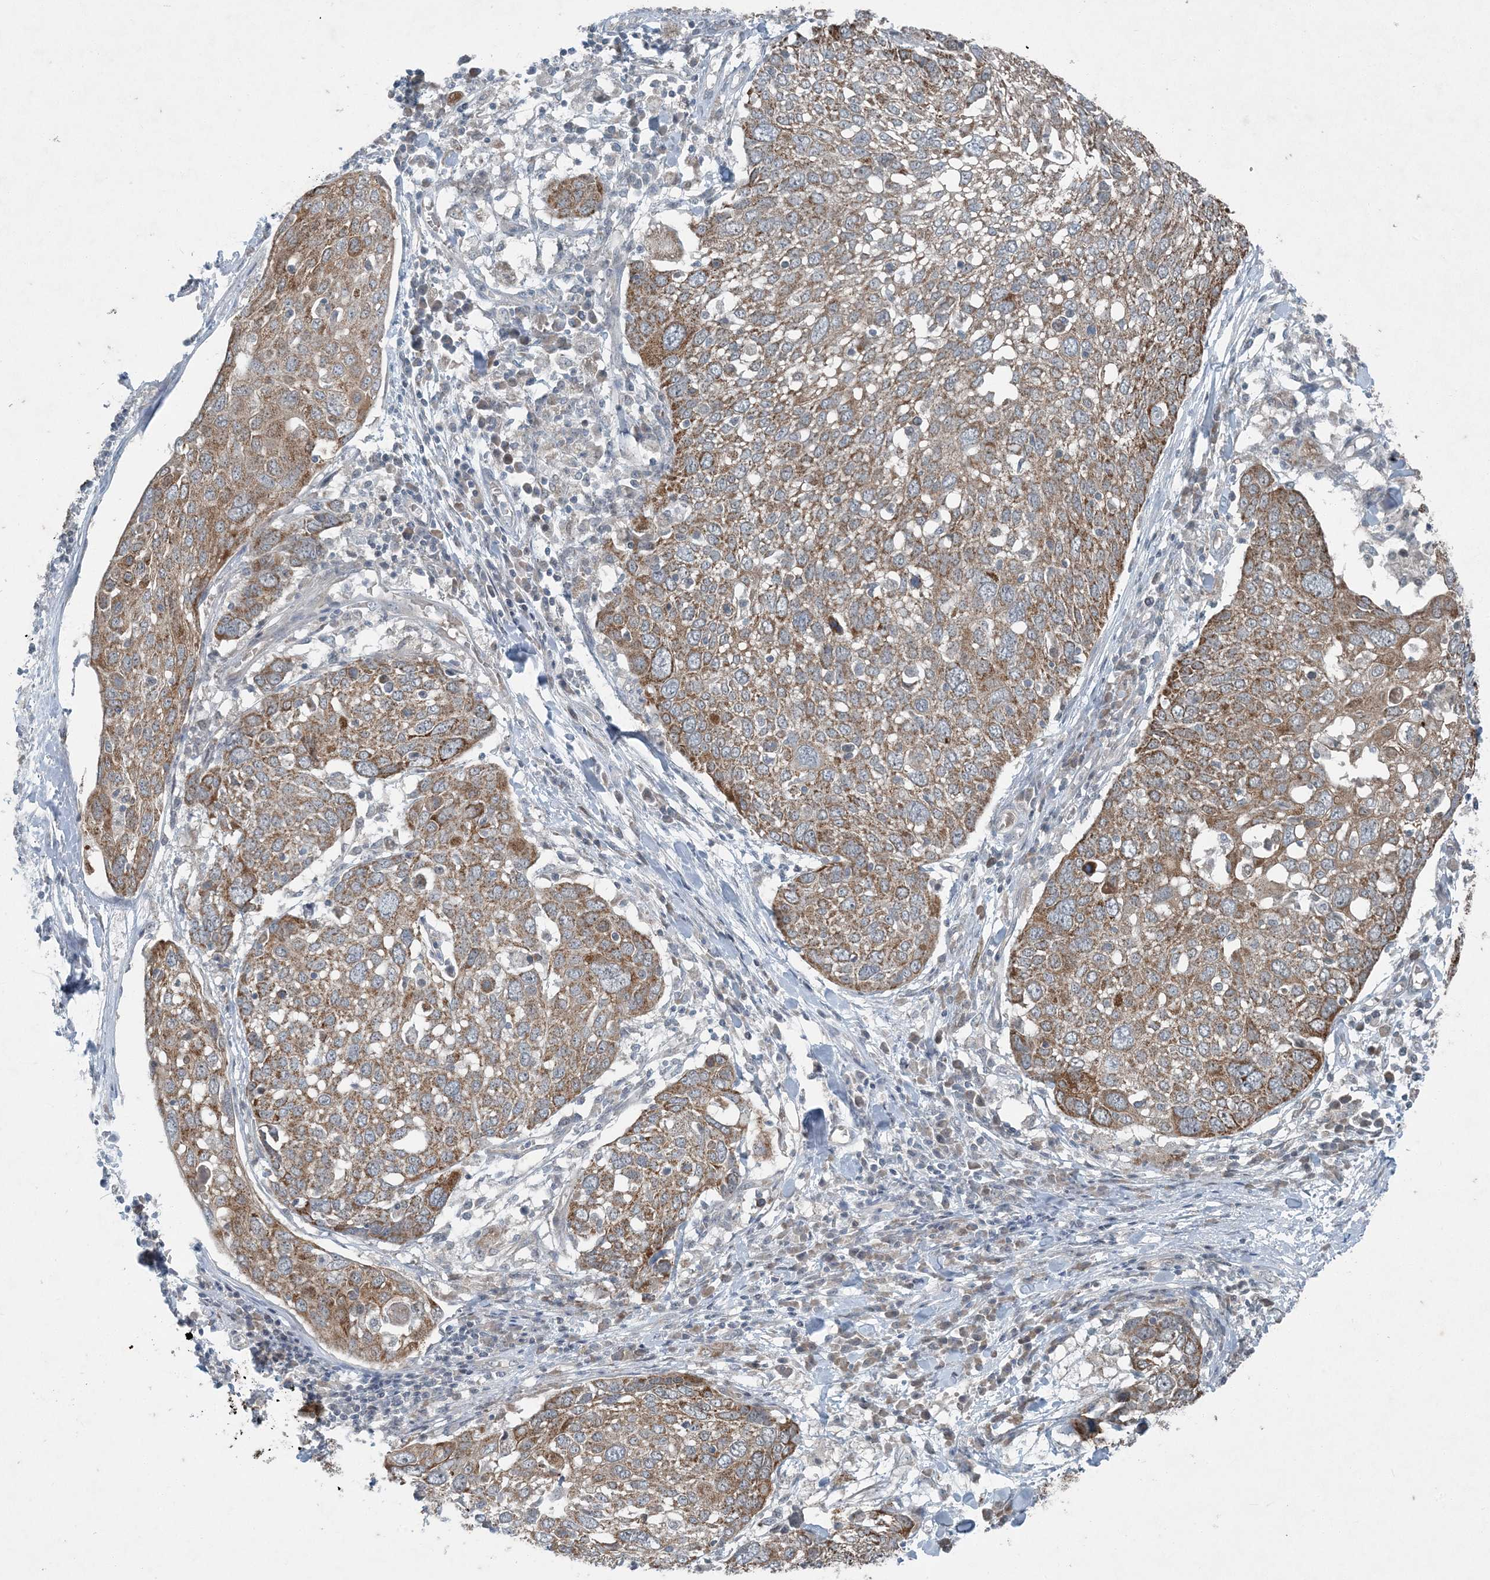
{"staining": {"intensity": "moderate", "quantity": ">75%", "location": "cytoplasmic/membranous"}, "tissue": "lung cancer", "cell_type": "Tumor cells", "image_type": "cancer", "snomed": [{"axis": "morphology", "description": "Squamous cell carcinoma, NOS"}, {"axis": "topography", "description": "Lung"}], "caption": "Immunohistochemistry staining of squamous cell carcinoma (lung), which exhibits medium levels of moderate cytoplasmic/membranous positivity in about >75% of tumor cells indicating moderate cytoplasmic/membranous protein positivity. The staining was performed using DAB (3,3'-diaminobenzidine) (brown) for protein detection and nuclei were counterstained in hematoxylin (blue).", "gene": "PC", "patient": {"sex": "male", "age": 65}}